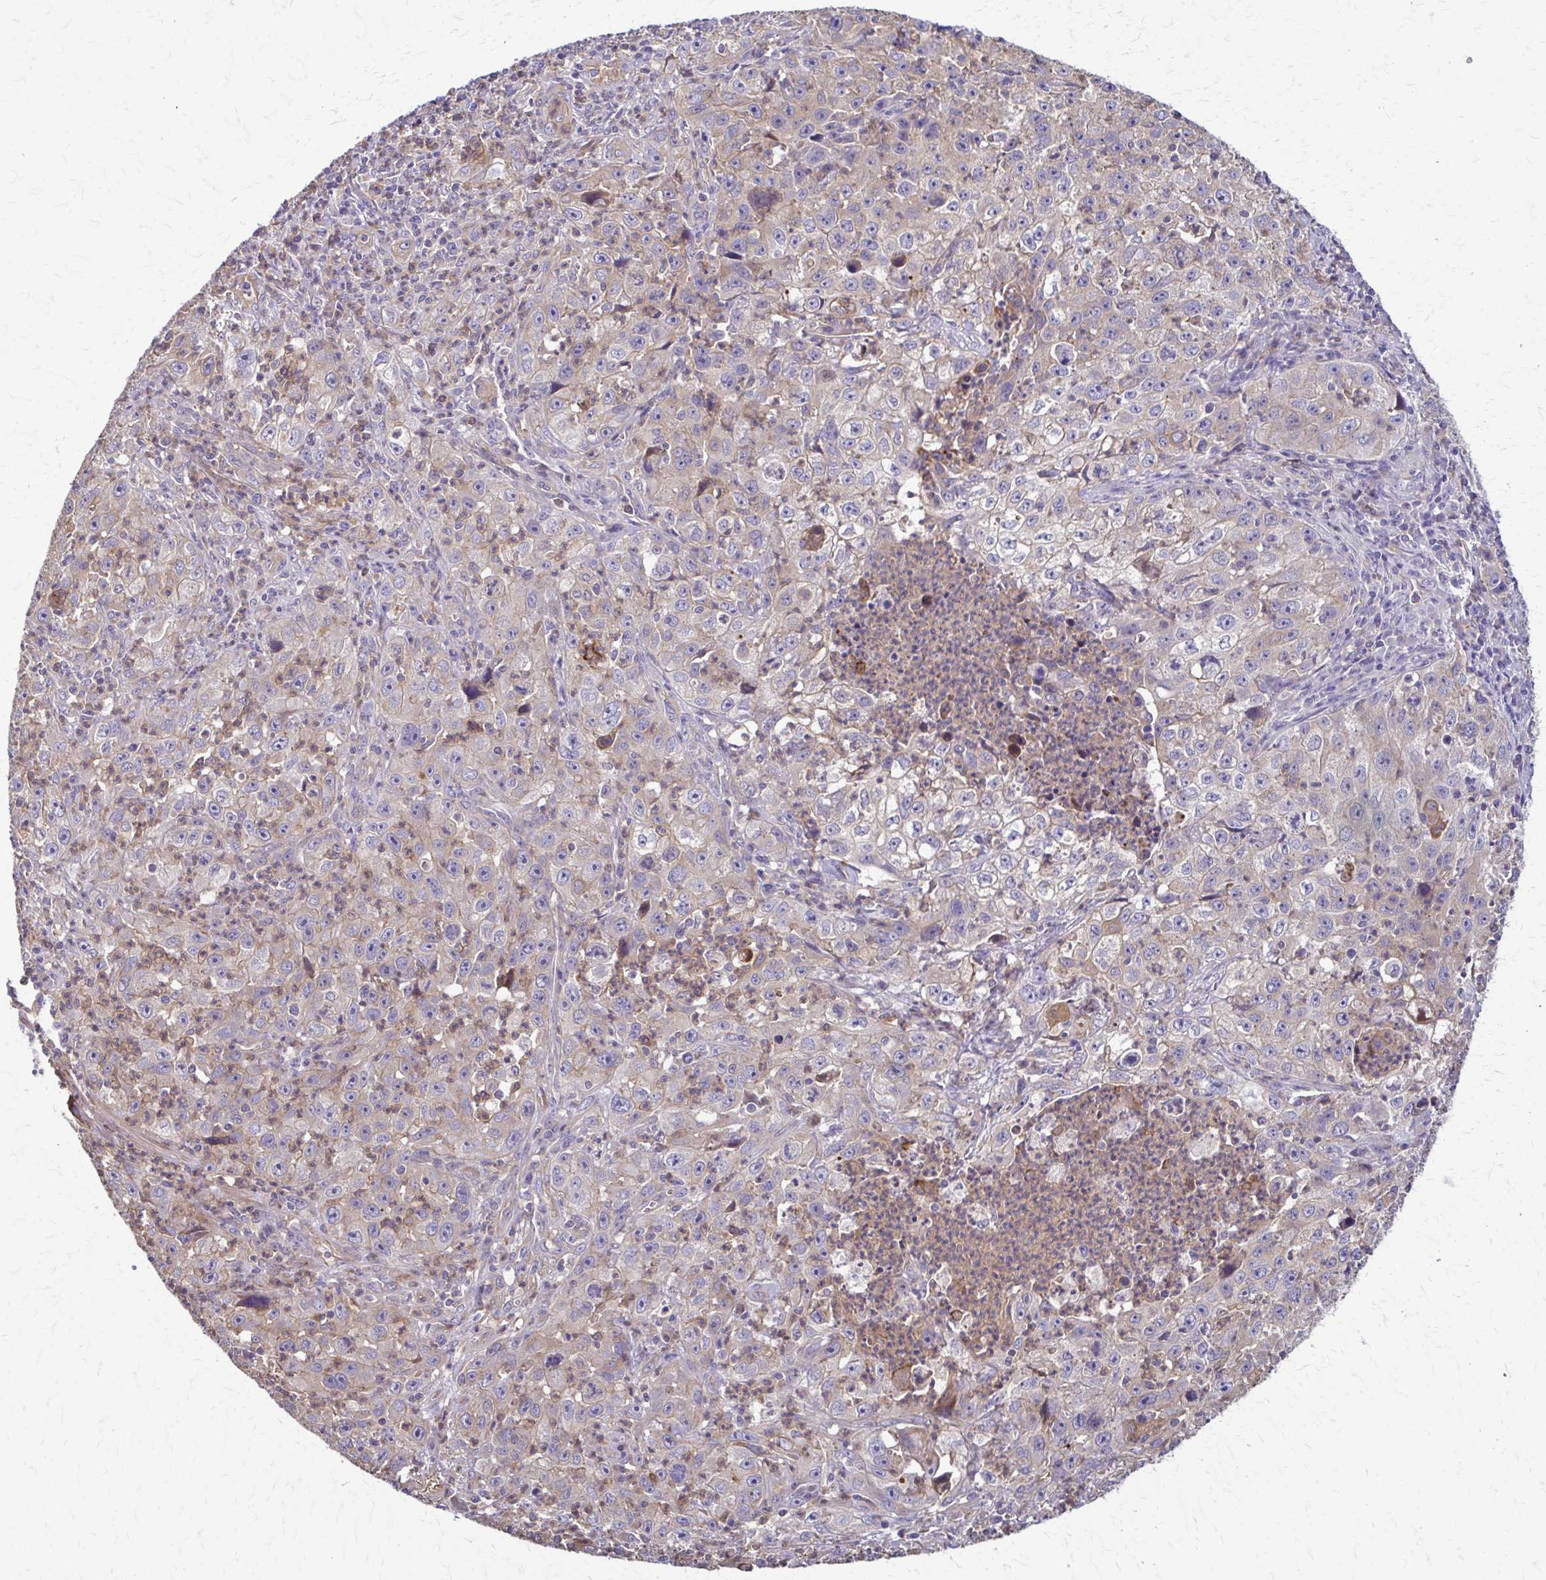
{"staining": {"intensity": "negative", "quantity": "none", "location": "none"}, "tissue": "lung cancer", "cell_type": "Tumor cells", "image_type": "cancer", "snomed": [{"axis": "morphology", "description": "Squamous cell carcinoma, NOS"}, {"axis": "topography", "description": "Lung"}], "caption": "Protein analysis of lung squamous cell carcinoma displays no significant staining in tumor cells. (DAB (3,3'-diaminobenzidine) immunohistochemistry, high magnification).", "gene": "DSP", "patient": {"sex": "male", "age": 71}}